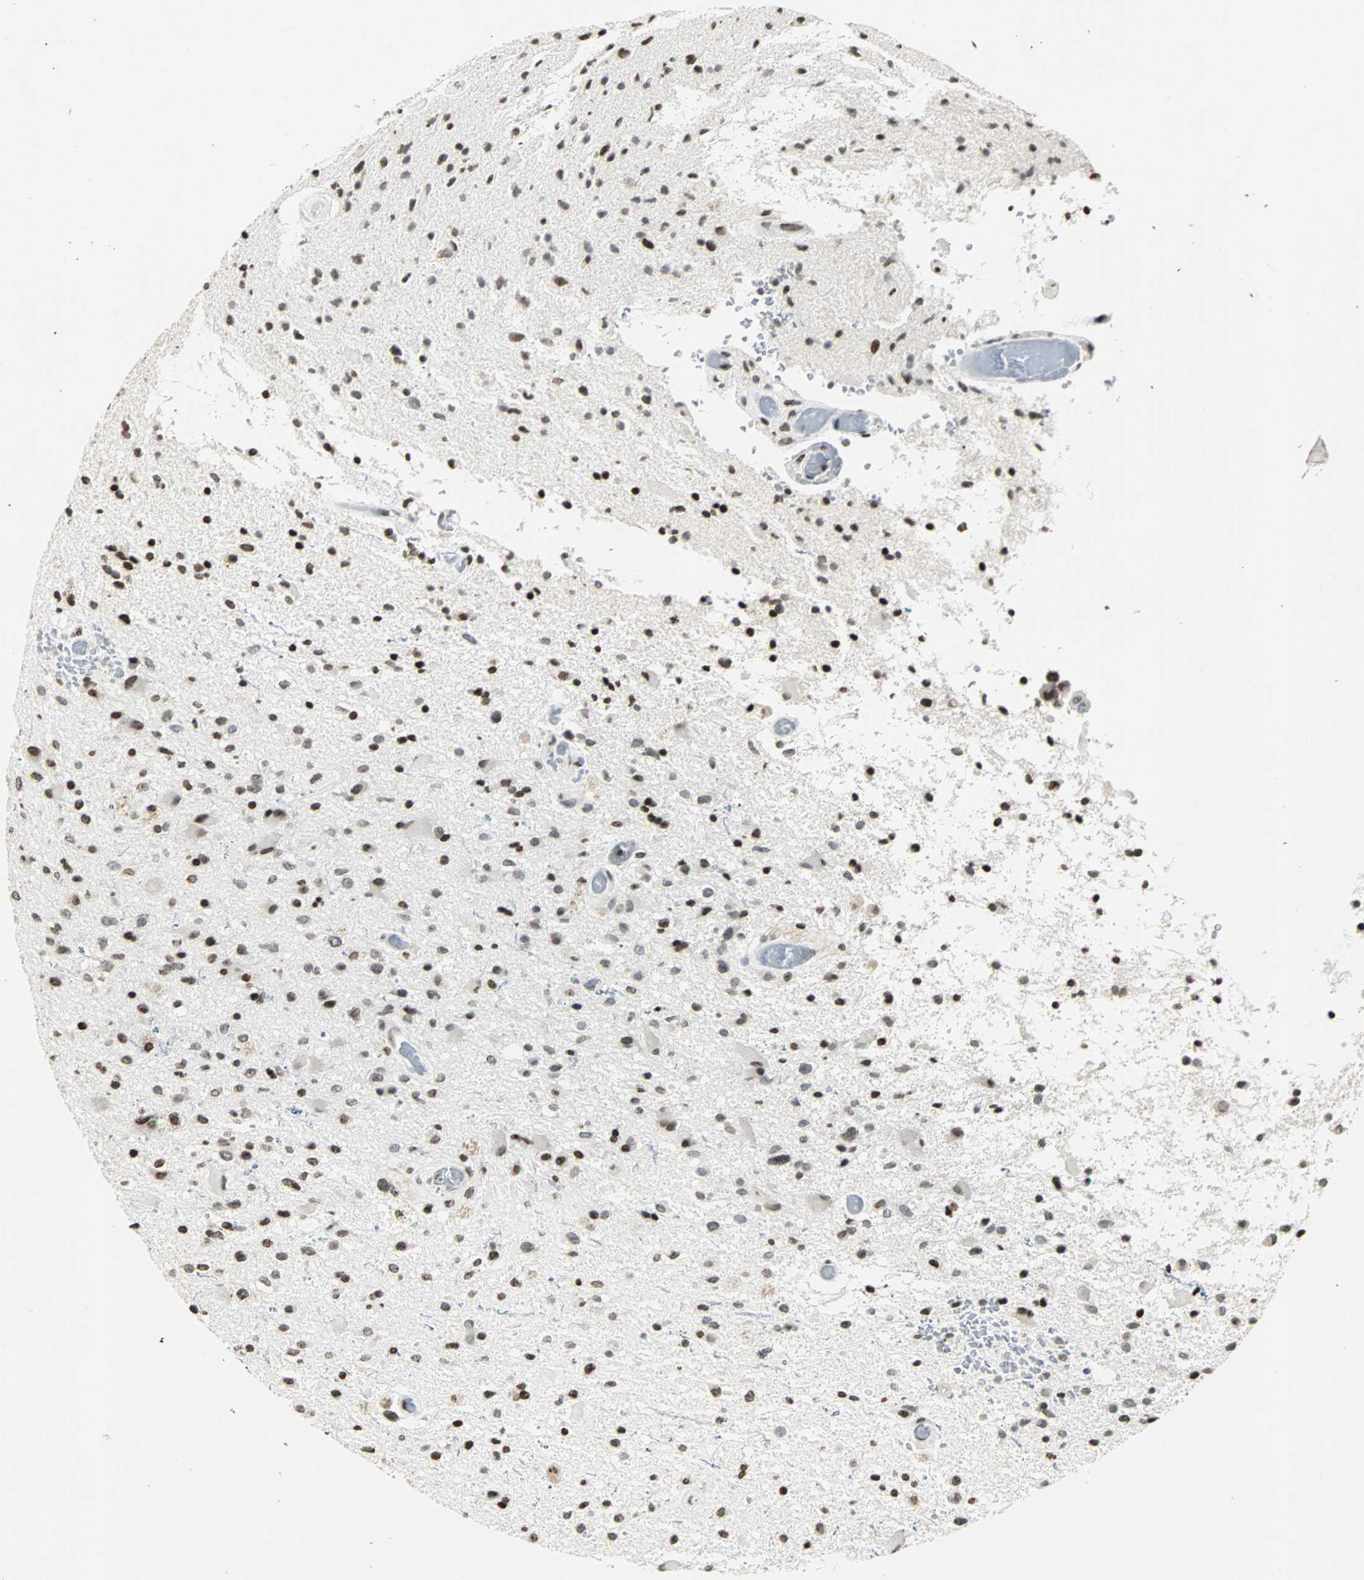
{"staining": {"intensity": "strong", "quantity": ">75%", "location": "nuclear"}, "tissue": "glioma", "cell_type": "Tumor cells", "image_type": "cancer", "snomed": [{"axis": "morphology", "description": "Glioma, malignant, High grade"}, {"axis": "topography", "description": "Brain"}], "caption": "An IHC photomicrograph of neoplastic tissue is shown. Protein staining in brown labels strong nuclear positivity in glioma within tumor cells.", "gene": "PAXIP1", "patient": {"sex": "male", "age": 33}}